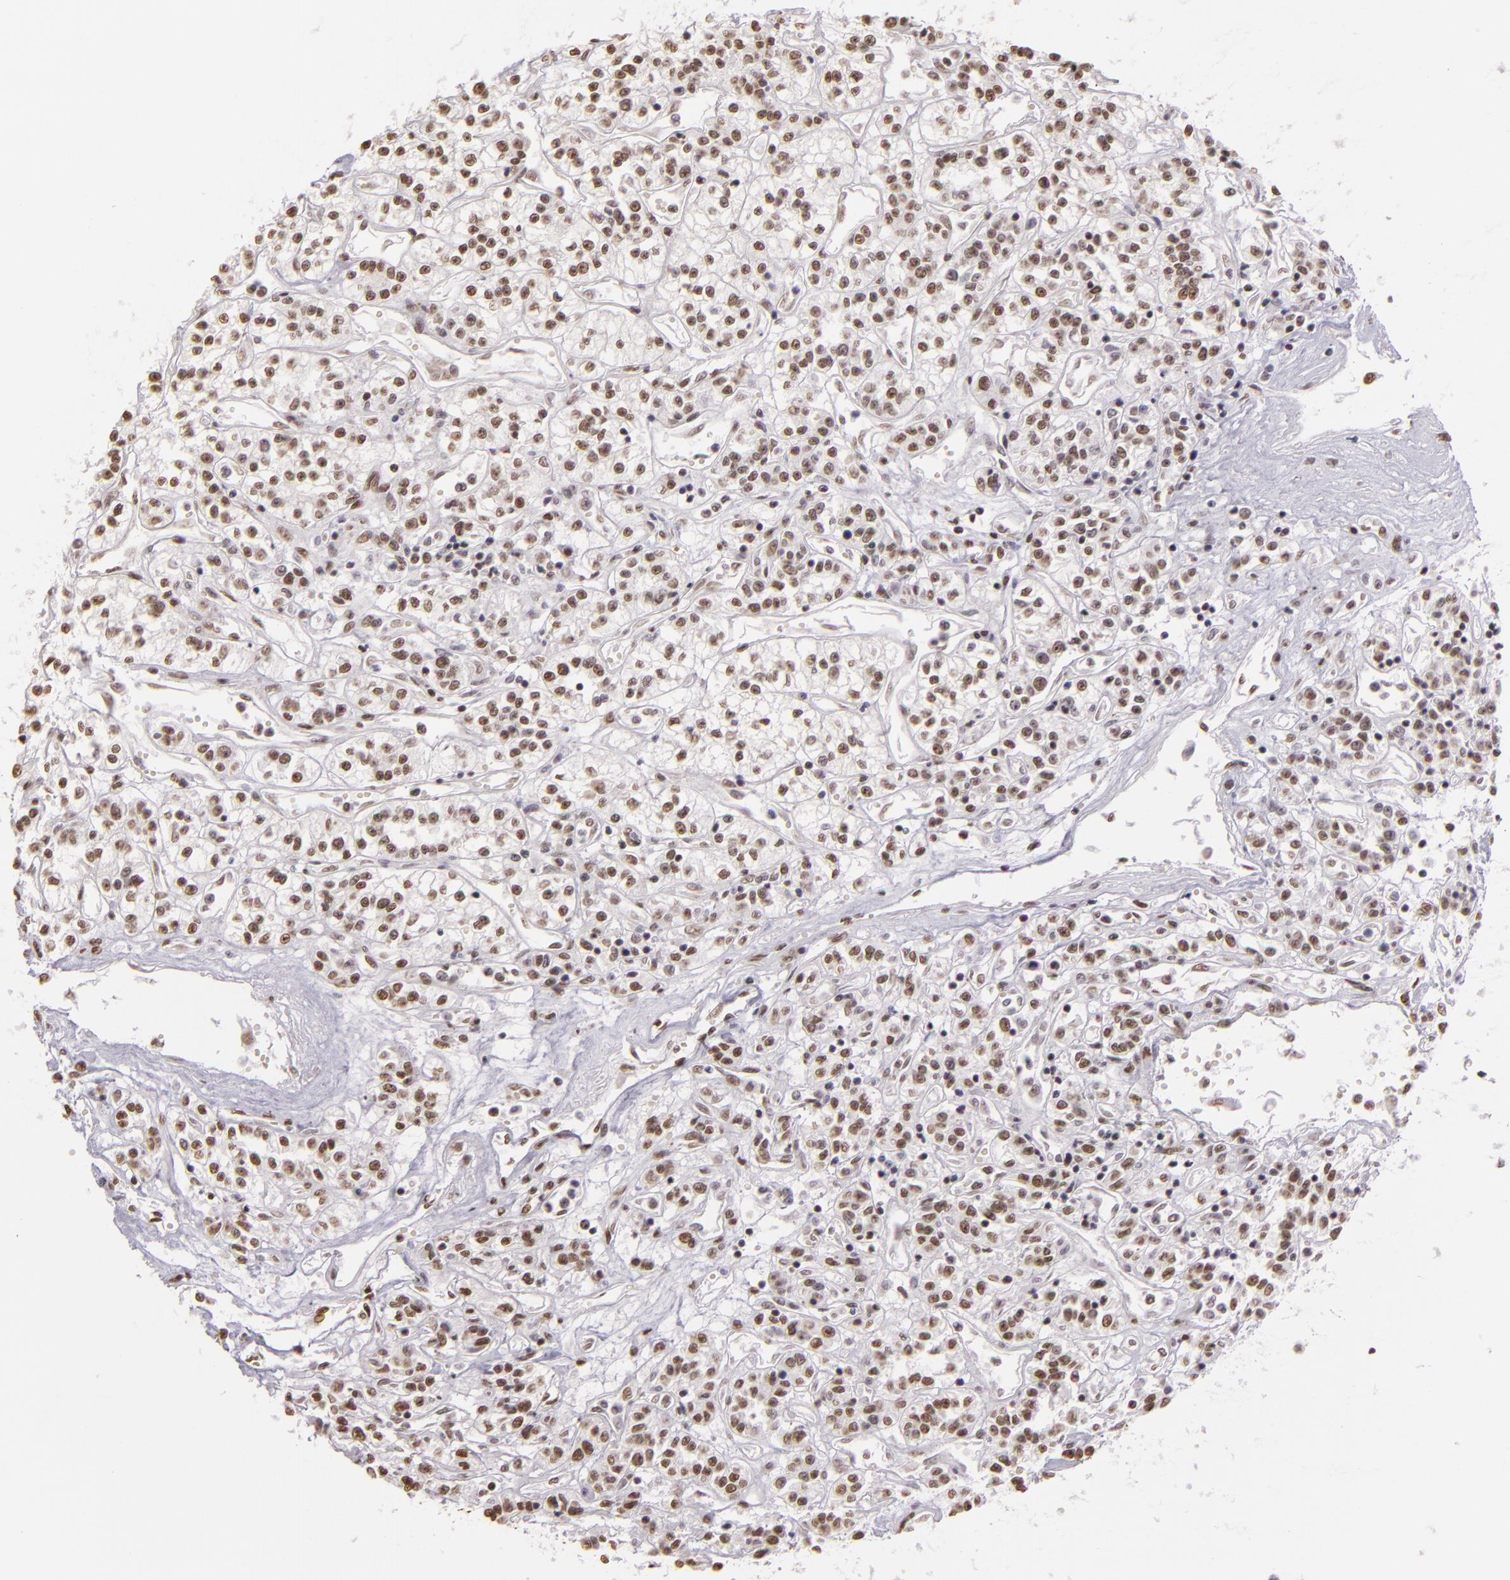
{"staining": {"intensity": "weak", "quantity": ">75%", "location": "nuclear"}, "tissue": "renal cancer", "cell_type": "Tumor cells", "image_type": "cancer", "snomed": [{"axis": "morphology", "description": "Adenocarcinoma, NOS"}, {"axis": "topography", "description": "Kidney"}], "caption": "Renal adenocarcinoma tissue exhibits weak nuclear positivity in about >75% of tumor cells, visualized by immunohistochemistry. (IHC, brightfield microscopy, high magnification).", "gene": "PAPOLA", "patient": {"sex": "female", "age": 76}}